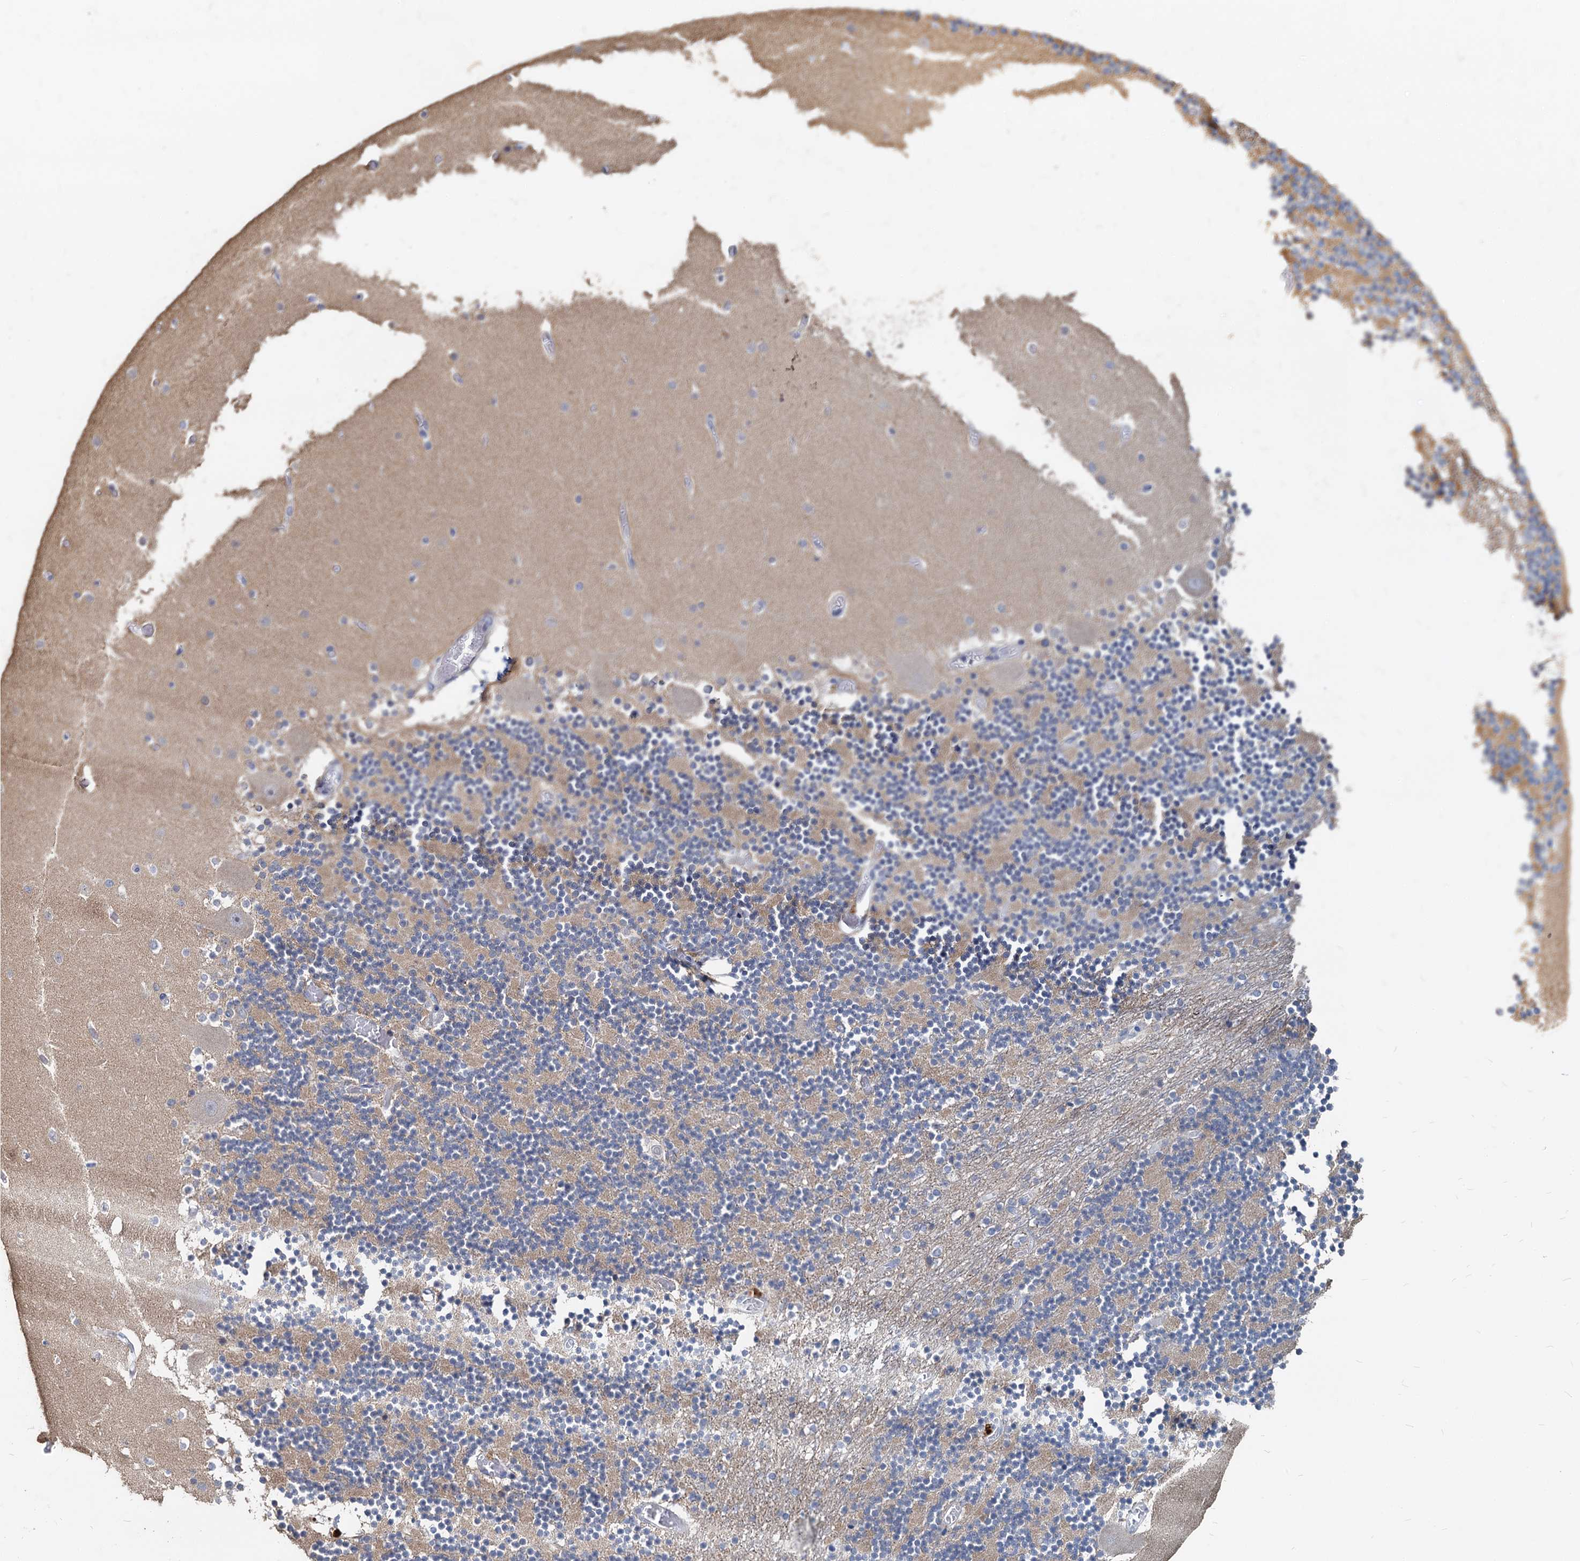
{"staining": {"intensity": "negative", "quantity": "none", "location": "none"}, "tissue": "cerebellum", "cell_type": "Cells in granular layer", "image_type": "normal", "snomed": [{"axis": "morphology", "description": "Normal tissue, NOS"}, {"axis": "topography", "description": "Cerebellum"}], "caption": "This is an immunohistochemistry photomicrograph of unremarkable cerebellum. There is no positivity in cells in granular layer.", "gene": "DEPDC4", "patient": {"sex": "female", "age": 28}}